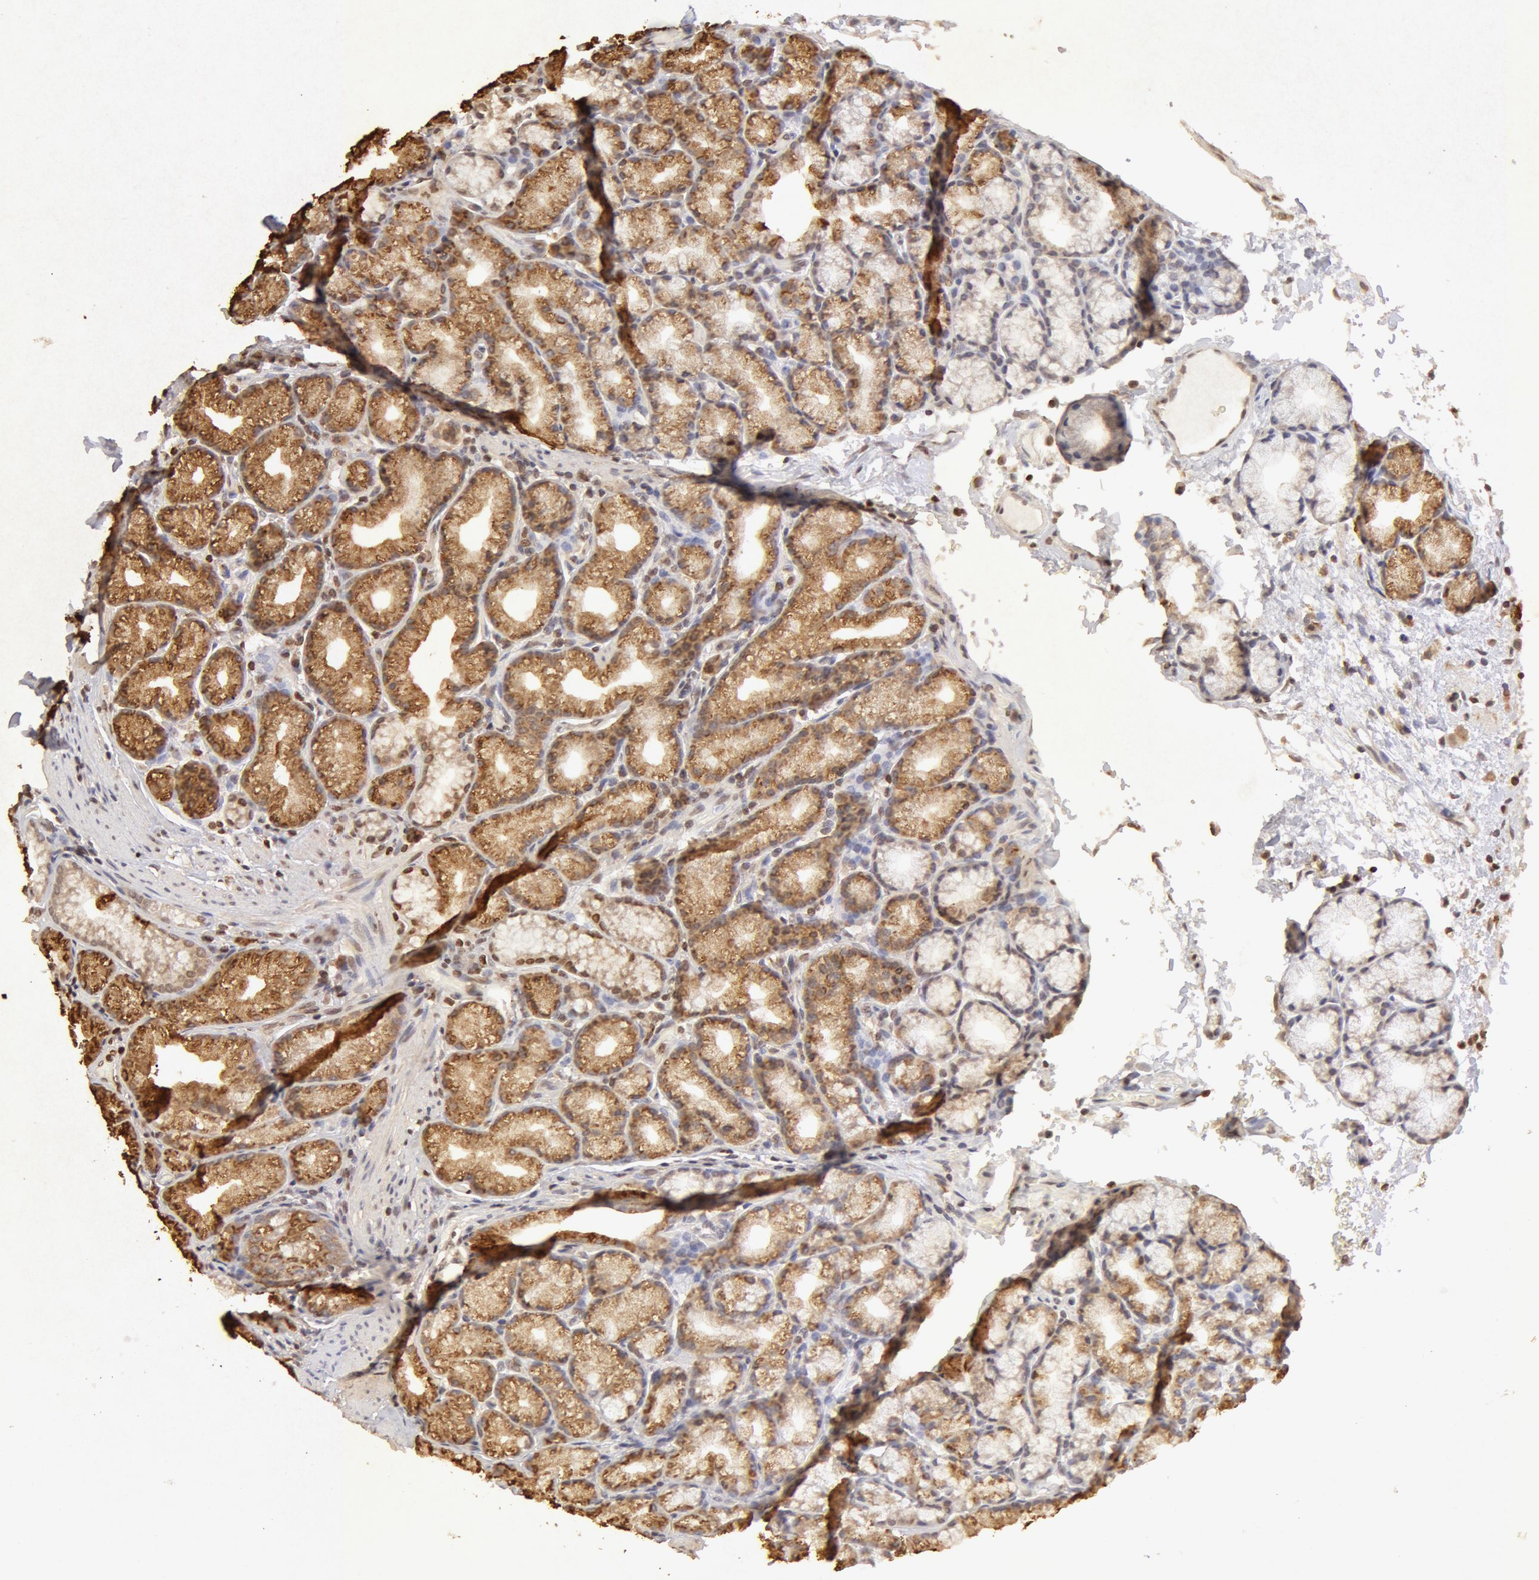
{"staining": {"intensity": "weak", "quantity": ">75%", "location": "cytoplasmic/membranous"}, "tissue": "duodenum", "cell_type": "Glandular cells", "image_type": "normal", "snomed": [{"axis": "morphology", "description": "Normal tissue, NOS"}, {"axis": "topography", "description": "Duodenum"}], "caption": "Duodenum stained for a protein reveals weak cytoplasmic/membranous positivity in glandular cells. Immunohistochemistry (ihc) stains the protein in brown and the nuclei are stained blue.", "gene": "ADPRH", "patient": {"sex": "female", "age": 48}}